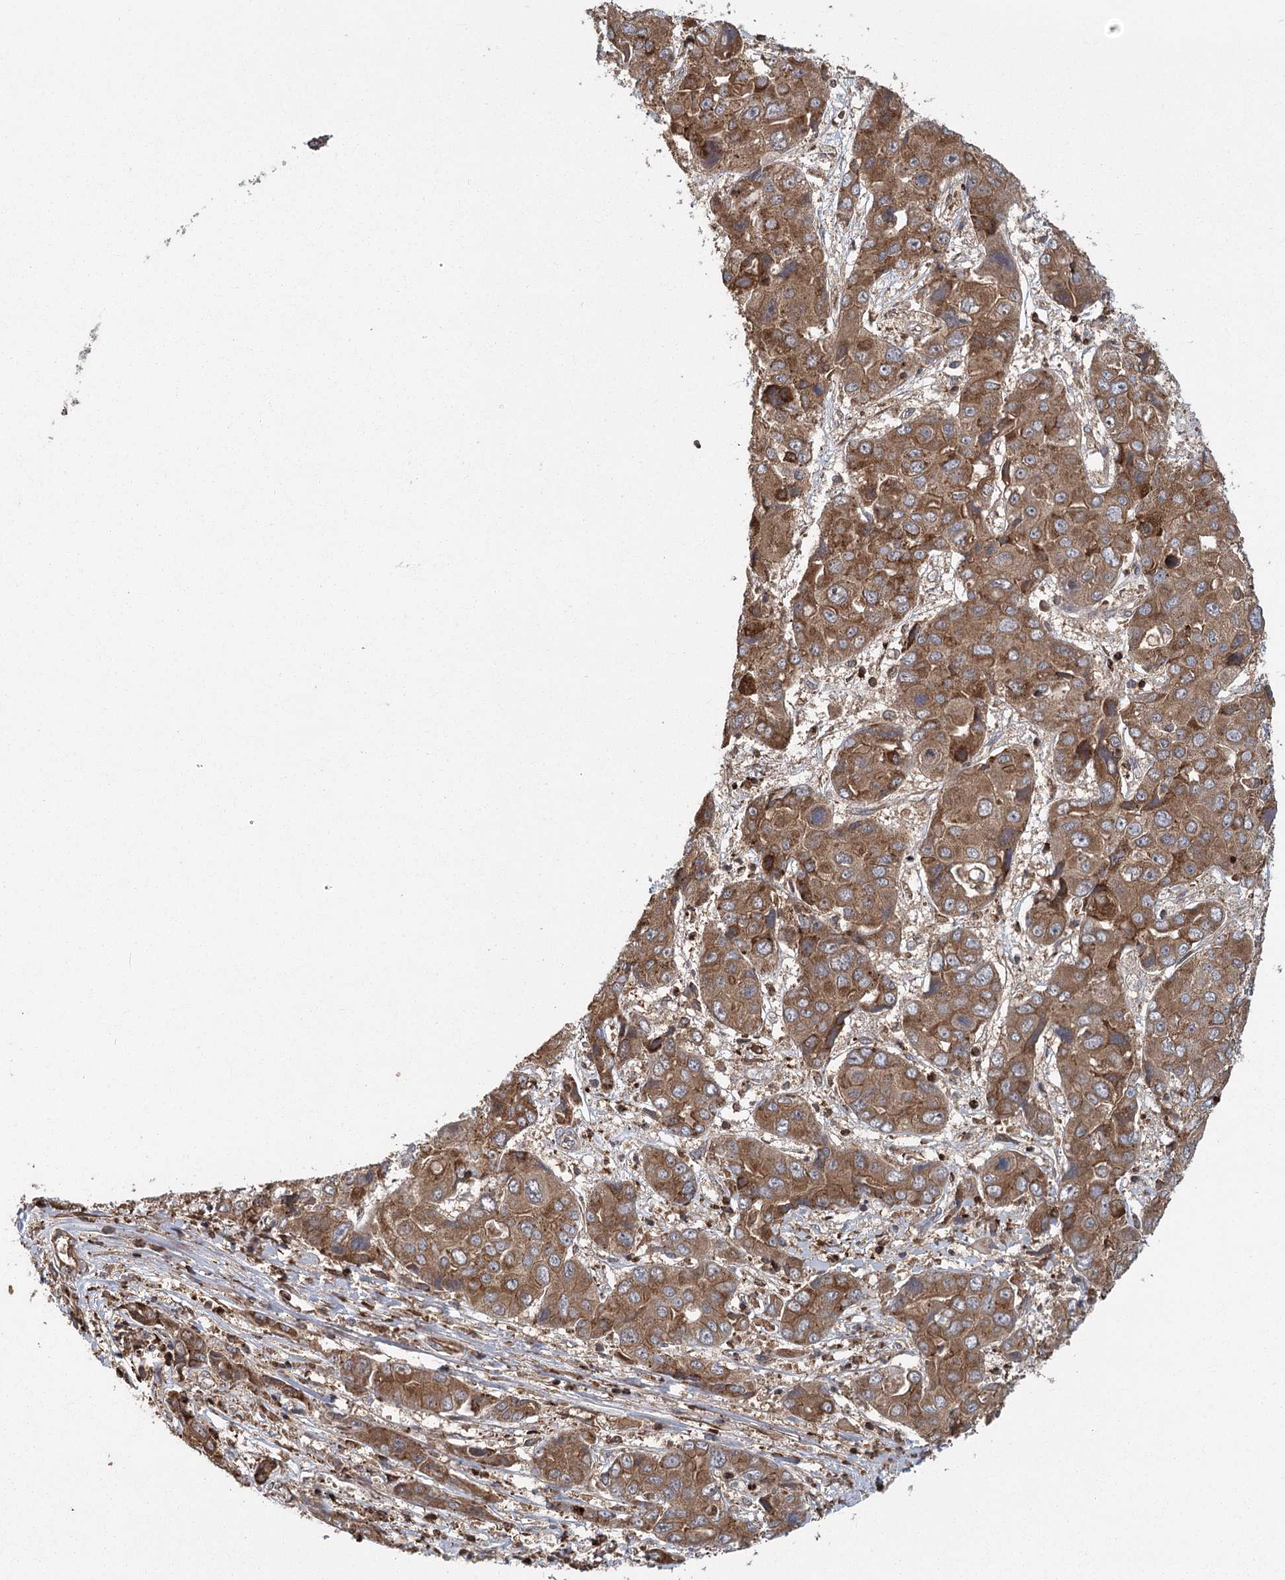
{"staining": {"intensity": "moderate", "quantity": ">75%", "location": "cytoplasmic/membranous"}, "tissue": "liver cancer", "cell_type": "Tumor cells", "image_type": "cancer", "snomed": [{"axis": "morphology", "description": "Cholangiocarcinoma"}, {"axis": "topography", "description": "Liver"}], "caption": "Protein staining shows moderate cytoplasmic/membranous staining in approximately >75% of tumor cells in cholangiocarcinoma (liver).", "gene": "PLEKHA7", "patient": {"sex": "male", "age": 67}}